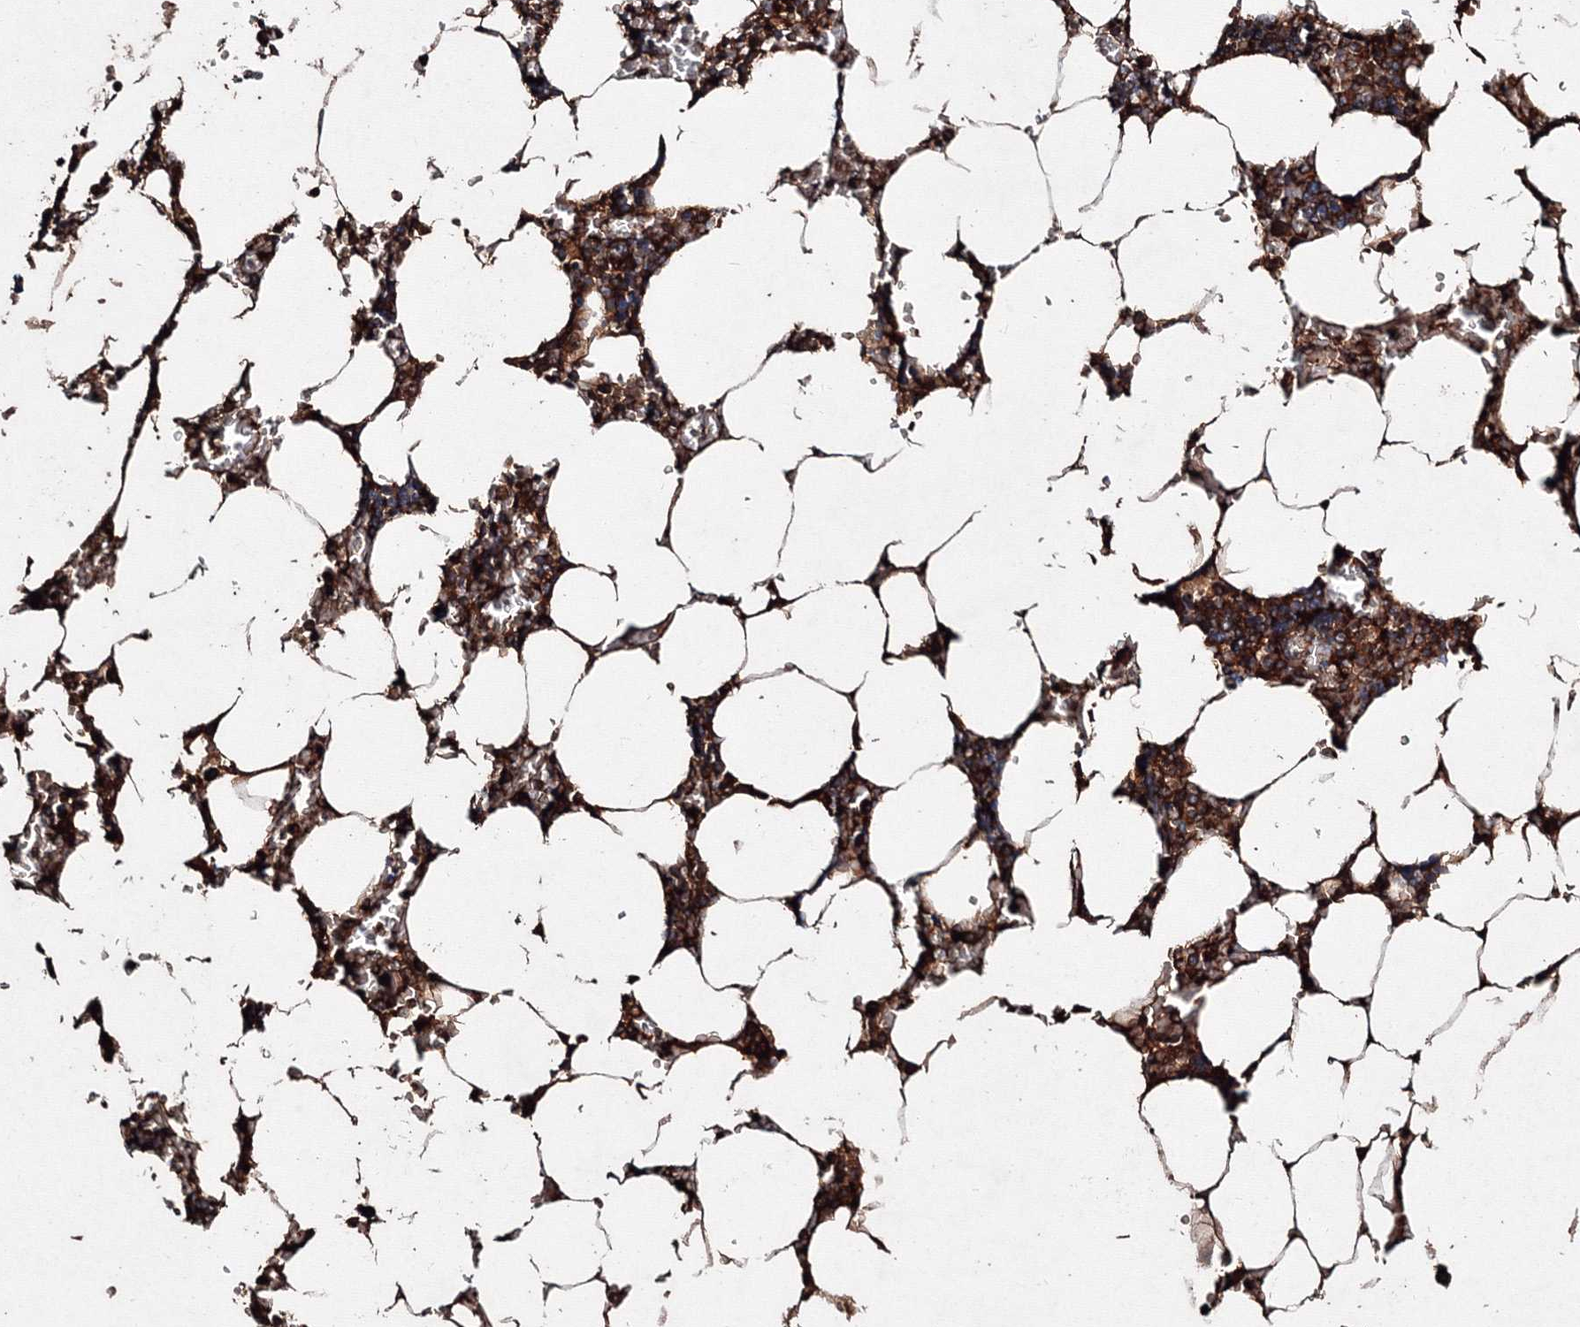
{"staining": {"intensity": "strong", "quantity": ">75%", "location": "cytoplasmic/membranous"}, "tissue": "bone marrow", "cell_type": "Hematopoietic cells", "image_type": "normal", "snomed": [{"axis": "morphology", "description": "Normal tissue, NOS"}, {"axis": "topography", "description": "Bone marrow"}], "caption": "This is a histology image of immunohistochemistry (IHC) staining of benign bone marrow, which shows strong positivity in the cytoplasmic/membranous of hematopoietic cells.", "gene": "RANBP3L", "patient": {"sex": "male", "age": 70}}